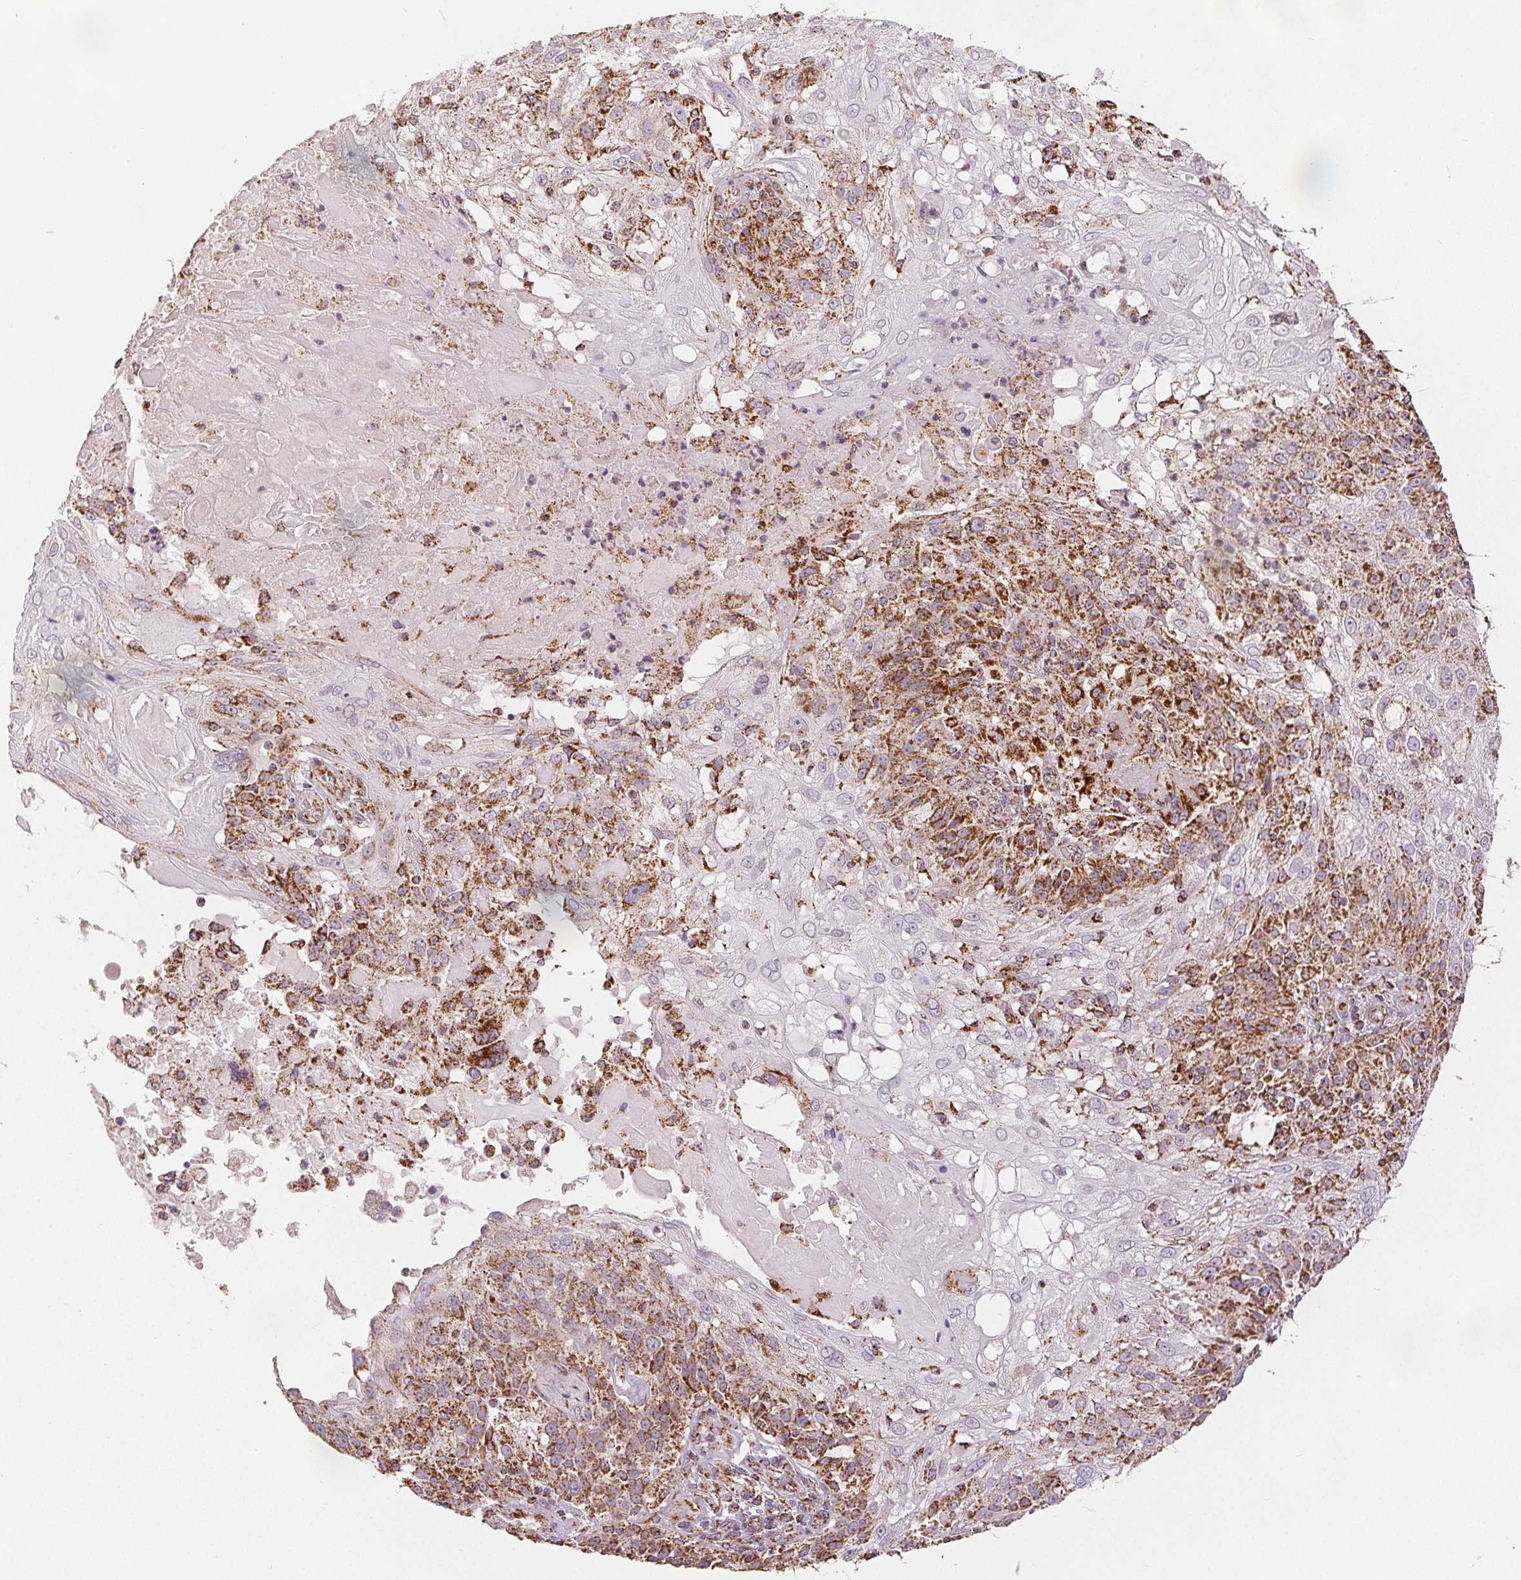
{"staining": {"intensity": "strong", "quantity": "25%-75%", "location": "cytoplasmic/membranous"}, "tissue": "skin cancer", "cell_type": "Tumor cells", "image_type": "cancer", "snomed": [{"axis": "morphology", "description": "Normal tissue, NOS"}, {"axis": "morphology", "description": "Squamous cell carcinoma, NOS"}, {"axis": "topography", "description": "Skin"}], "caption": "The image displays a brown stain indicating the presence of a protein in the cytoplasmic/membranous of tumor cells in squamous cell carcinoma (skin).", "gene": "SDHB", "patient": {"sex": "female", "age": 83}}